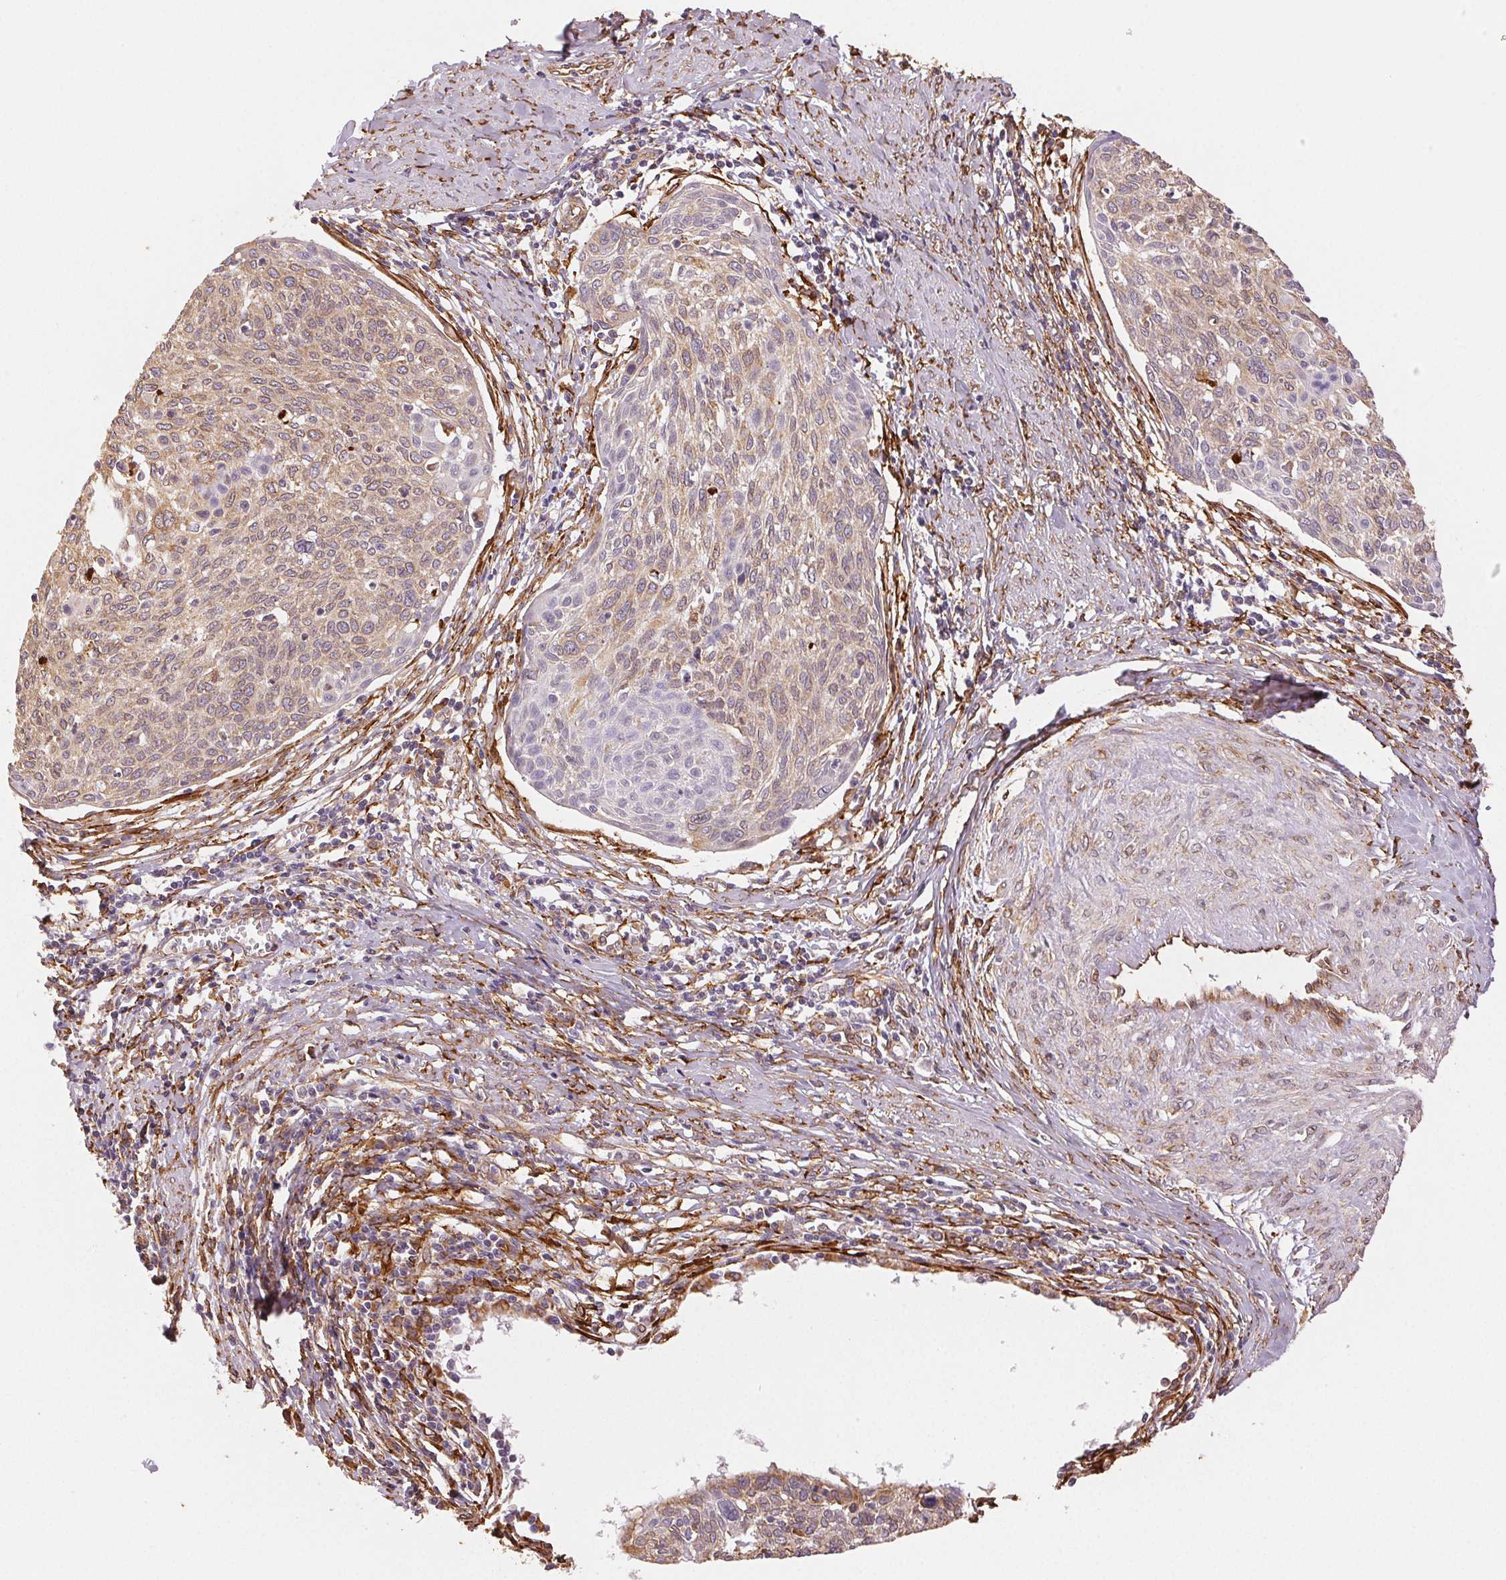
{"staining": {"intensity": "weak", "quantity": "25%-75%", "location": "cytoplasmic/membranous"}, "tissue": "cervical cancer", "cell_type": "Tumor cells", "image_type": "cancer", "snomed": [{"axis": "morphology", "description": "Squamous cell carcinoma, NOS"}, {"axis": "topography", "description": "Cervix"}], "caption": "This photomicrograph exhibits cervical squamous cell carcinoma stained with immunohistochemistry (IHC) to label a protein in brown. The cytoplasmic/membranous of tumor cells show weak positivity for the protein. Nuclei are counter-stained blue.", "gene": "RCN3", "patient": {"sex": "female", "age": 49}}